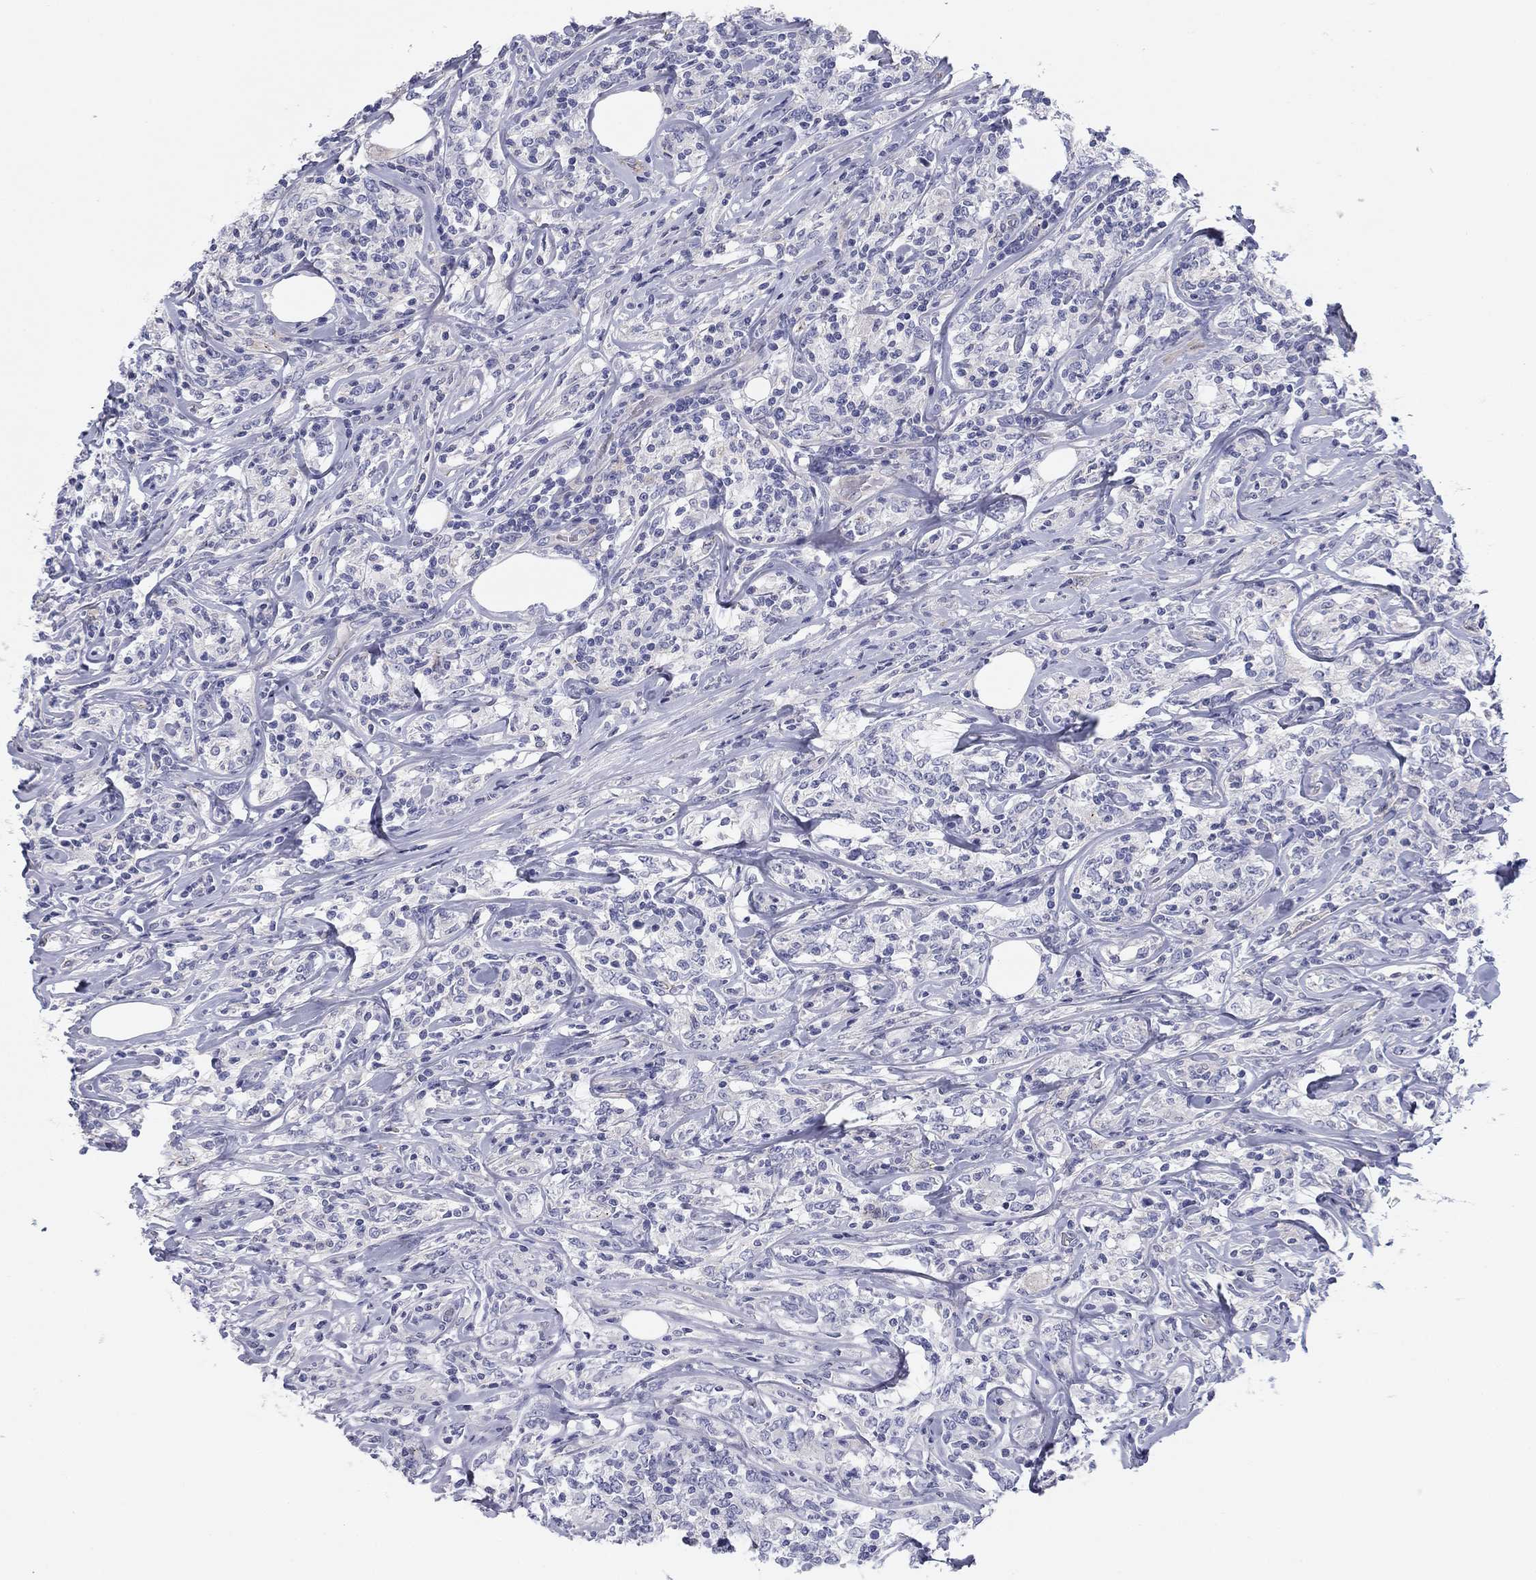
{"staining": {"intensity": "negative", "quantity": "none", "location": "none"}, "tissue": "lymphoma", "cell_type": "Tumor cells", "image_type": "cancer", "snomed": [{"axis": "morphology", "description": "Malignant lymphoma, non-Hodgkin's type, High grade"}, {"axis": "topography", "description": "Lymph node"}], "caption": "This is an IHC image of human high-grade malignant lymphoma, non-Hodgkin's type. There is no positivity in tumor cells.", "gene": "SEPTIN3", "patient": {"sex": "female", "age": 84}}